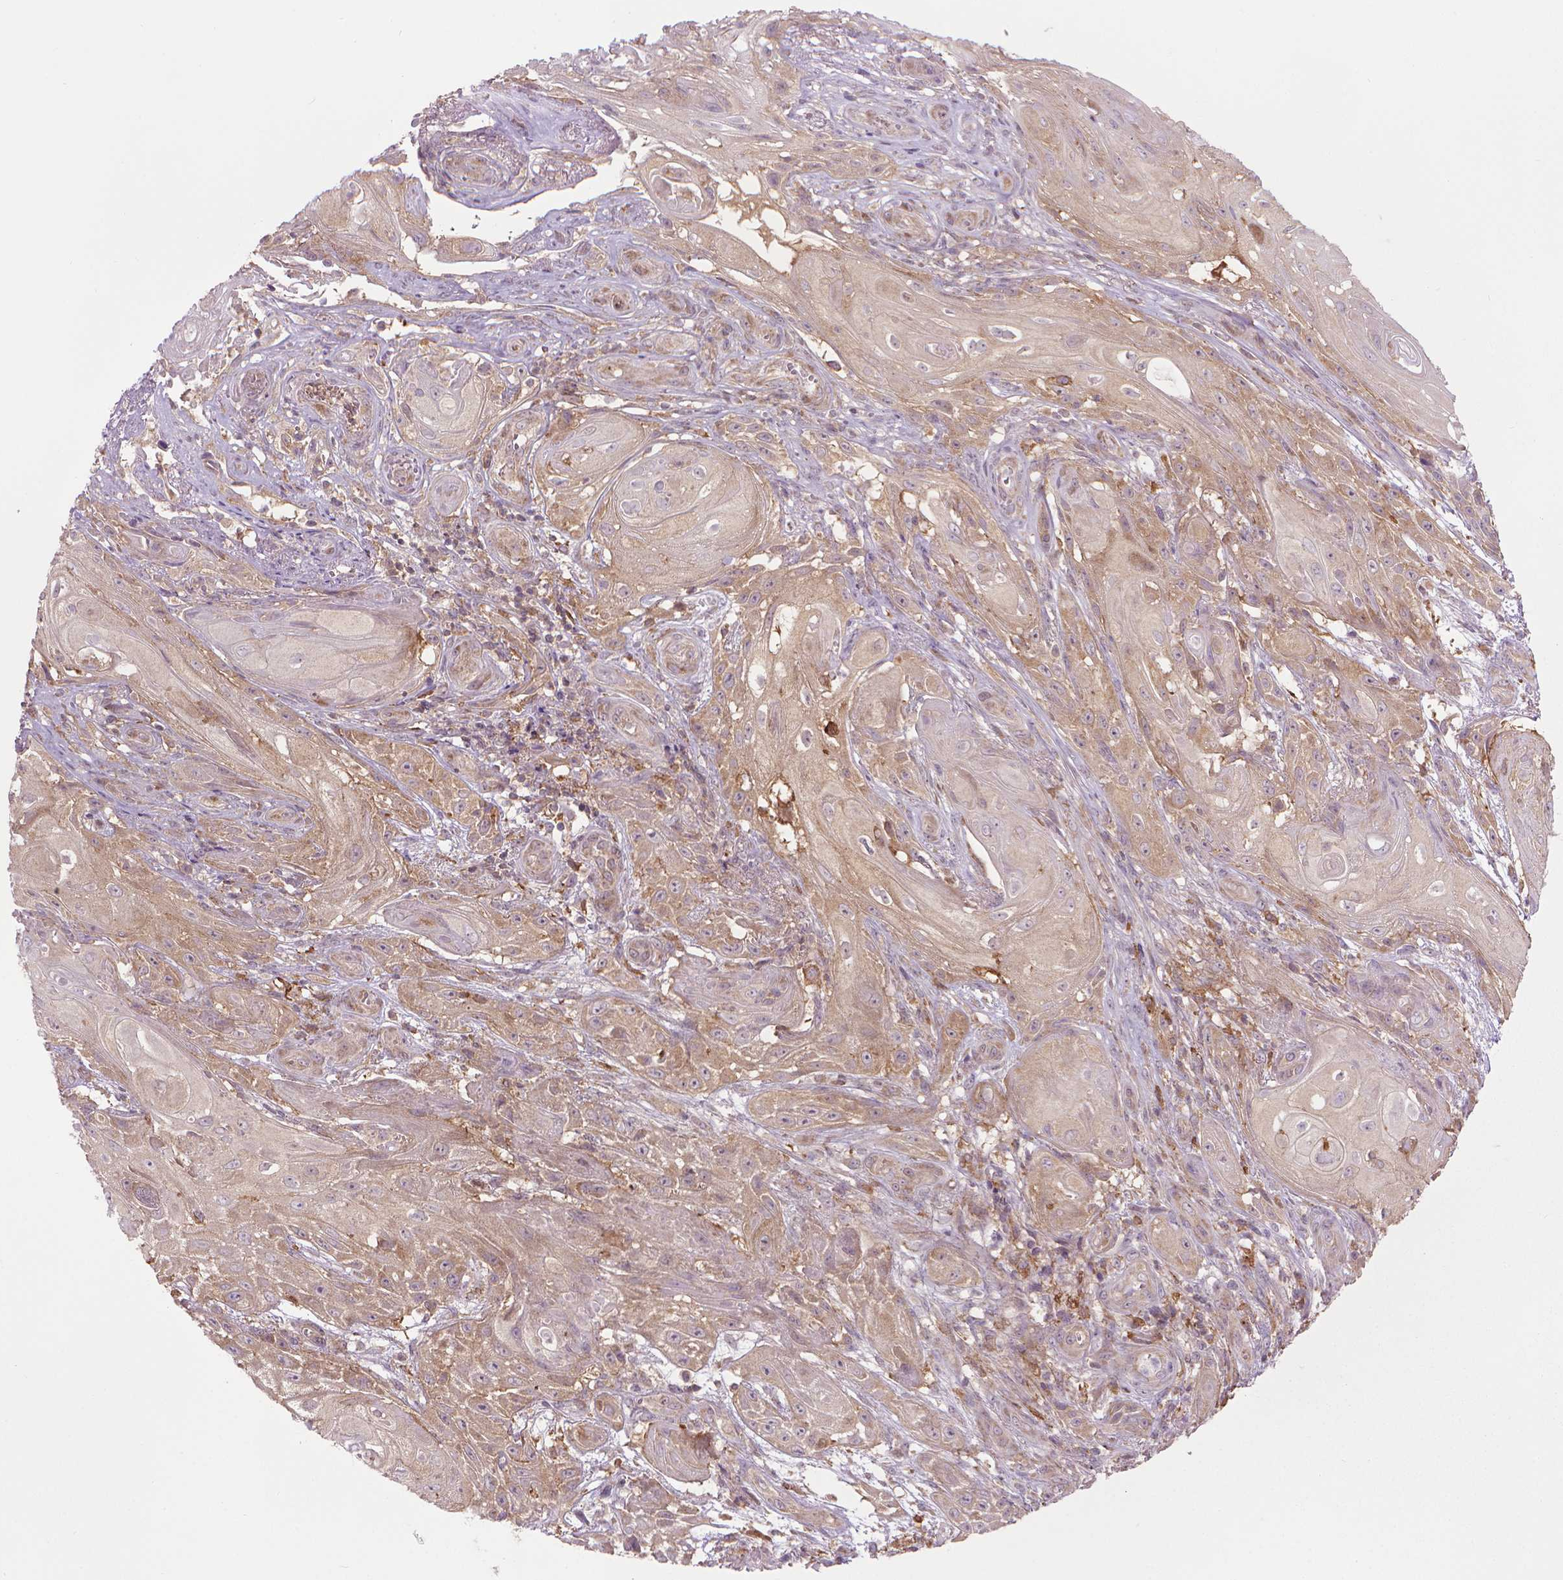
{"staining": {"intensity": "weak", "quantity": ">75%", "location": "cytoplasmic/membranous"}, "tissue": "skin cancer", "cell_type": "Tumor cells", "image_type": "cancer", "snomed": [{"axis": "morphology", "description": "Squamous cell carcinoma, NOS"}, {"axis": "topography", "description": "Skin"}], "caption": "Immunohistochemical staining of human skin squamous cell carcinoma shows weak cytoplasmic/membranous protein positivity in approximately >75% of tumor cells. Using DAB (3,3'-diaminobenzidine) (brown) and hematoxylin (blue) stains, captured at high magnification using brightfield microscopy.", "gene": "PRAG1", "patient": {"sex": "male", "age": 62}}